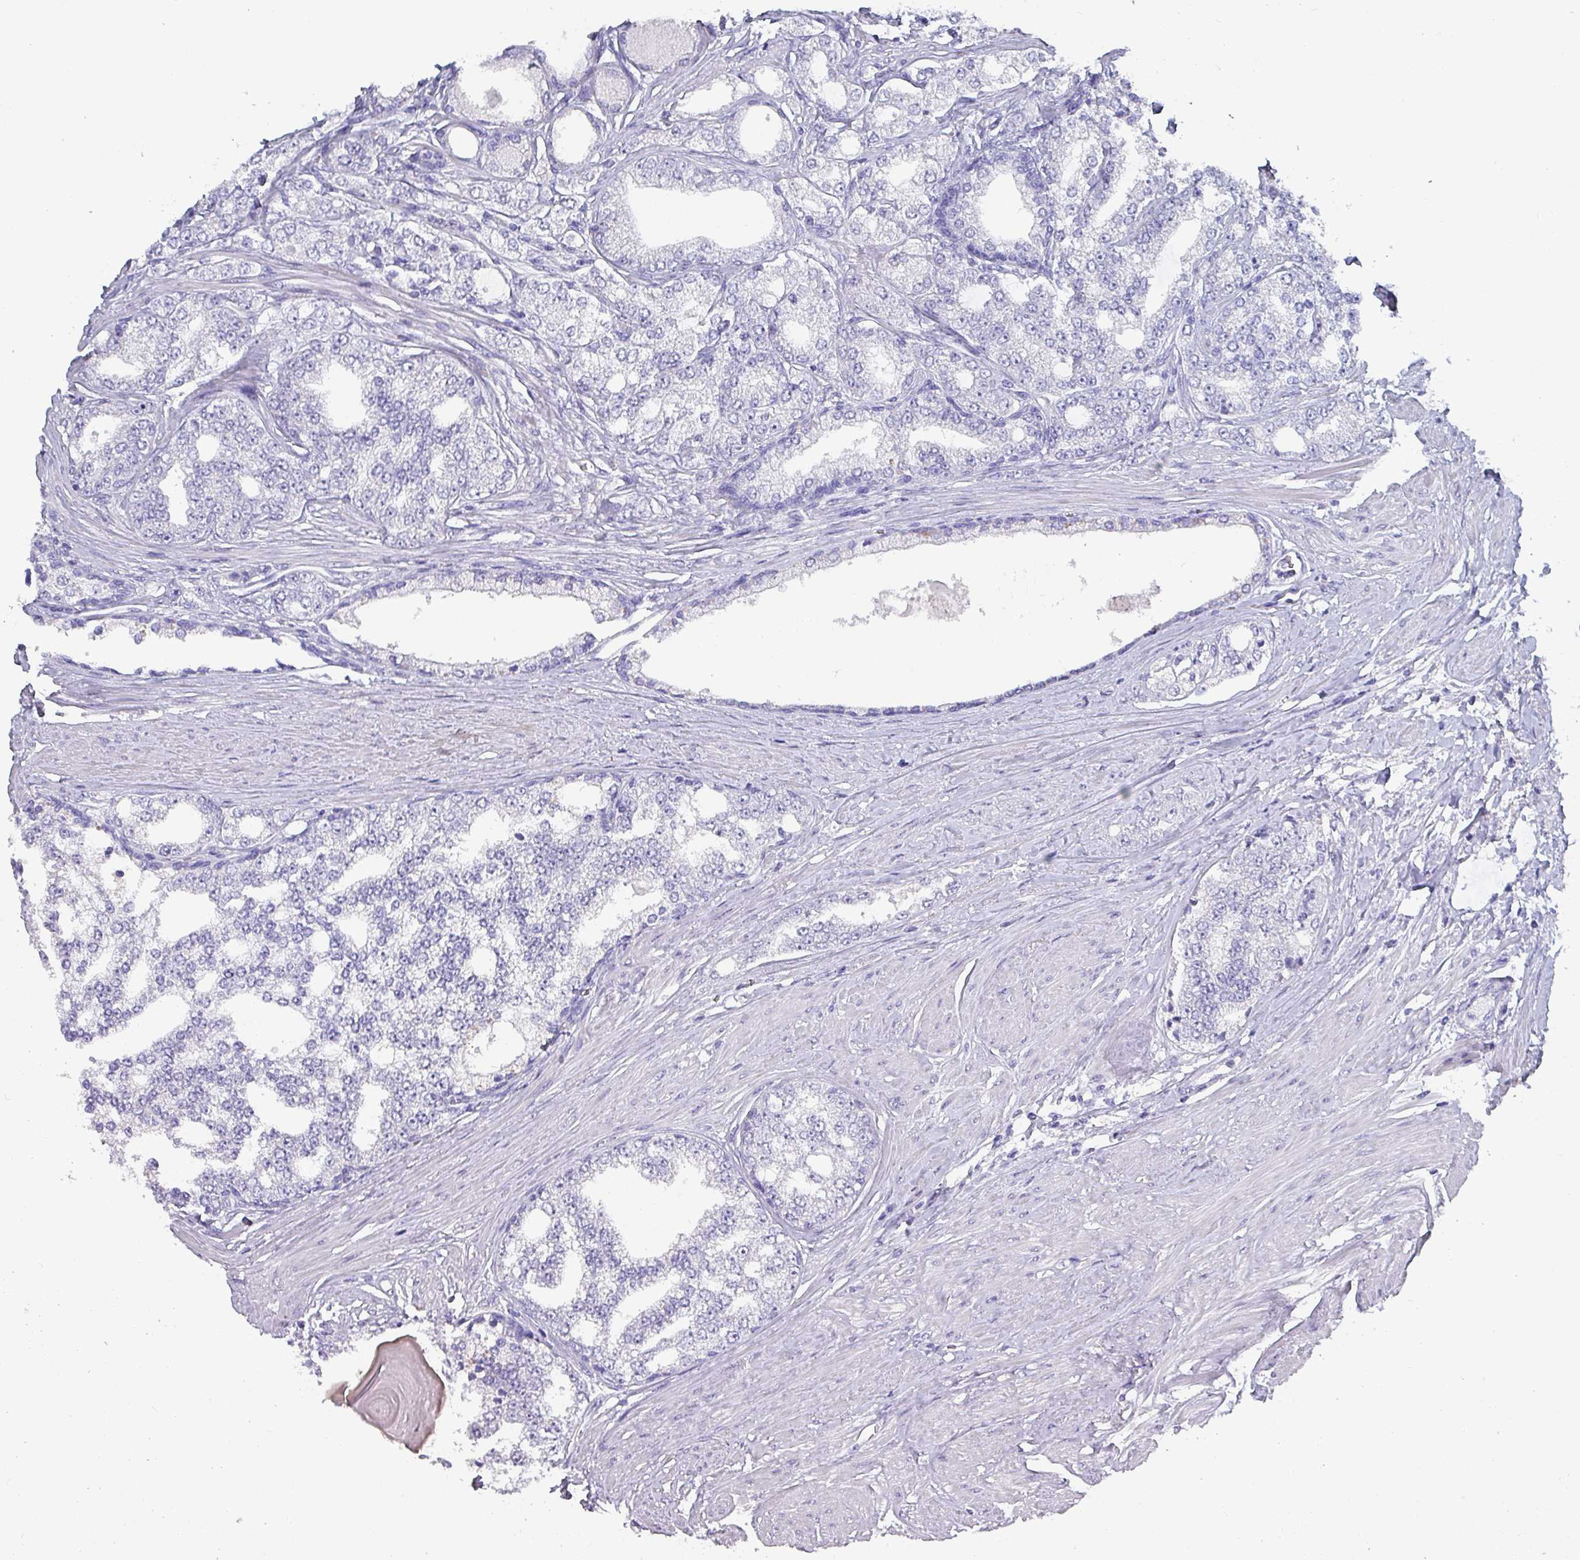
{"staining": {"intensity": "negative", "quantity": "none", "location": "none"}, "tissue": "prostate cancer", "cell_type": "Tumor cells", "image_type": "cancer", "snomed": [{"axis": "morphology", "description": "Adenocarcinoma, High grade"}, {"axis": "topography", "description": "Prostate"}], "caption": "DAB (3,3'-diaminobenzidine) immunohistochemical staining of high-grade adenocarcinoma (prostate) shows no significant expression in tumor cells. (DAB IHC with hematoxylin counter stain).", "gene": "INS-IGF2", "patient": {"sex": "male", "age": 64}}